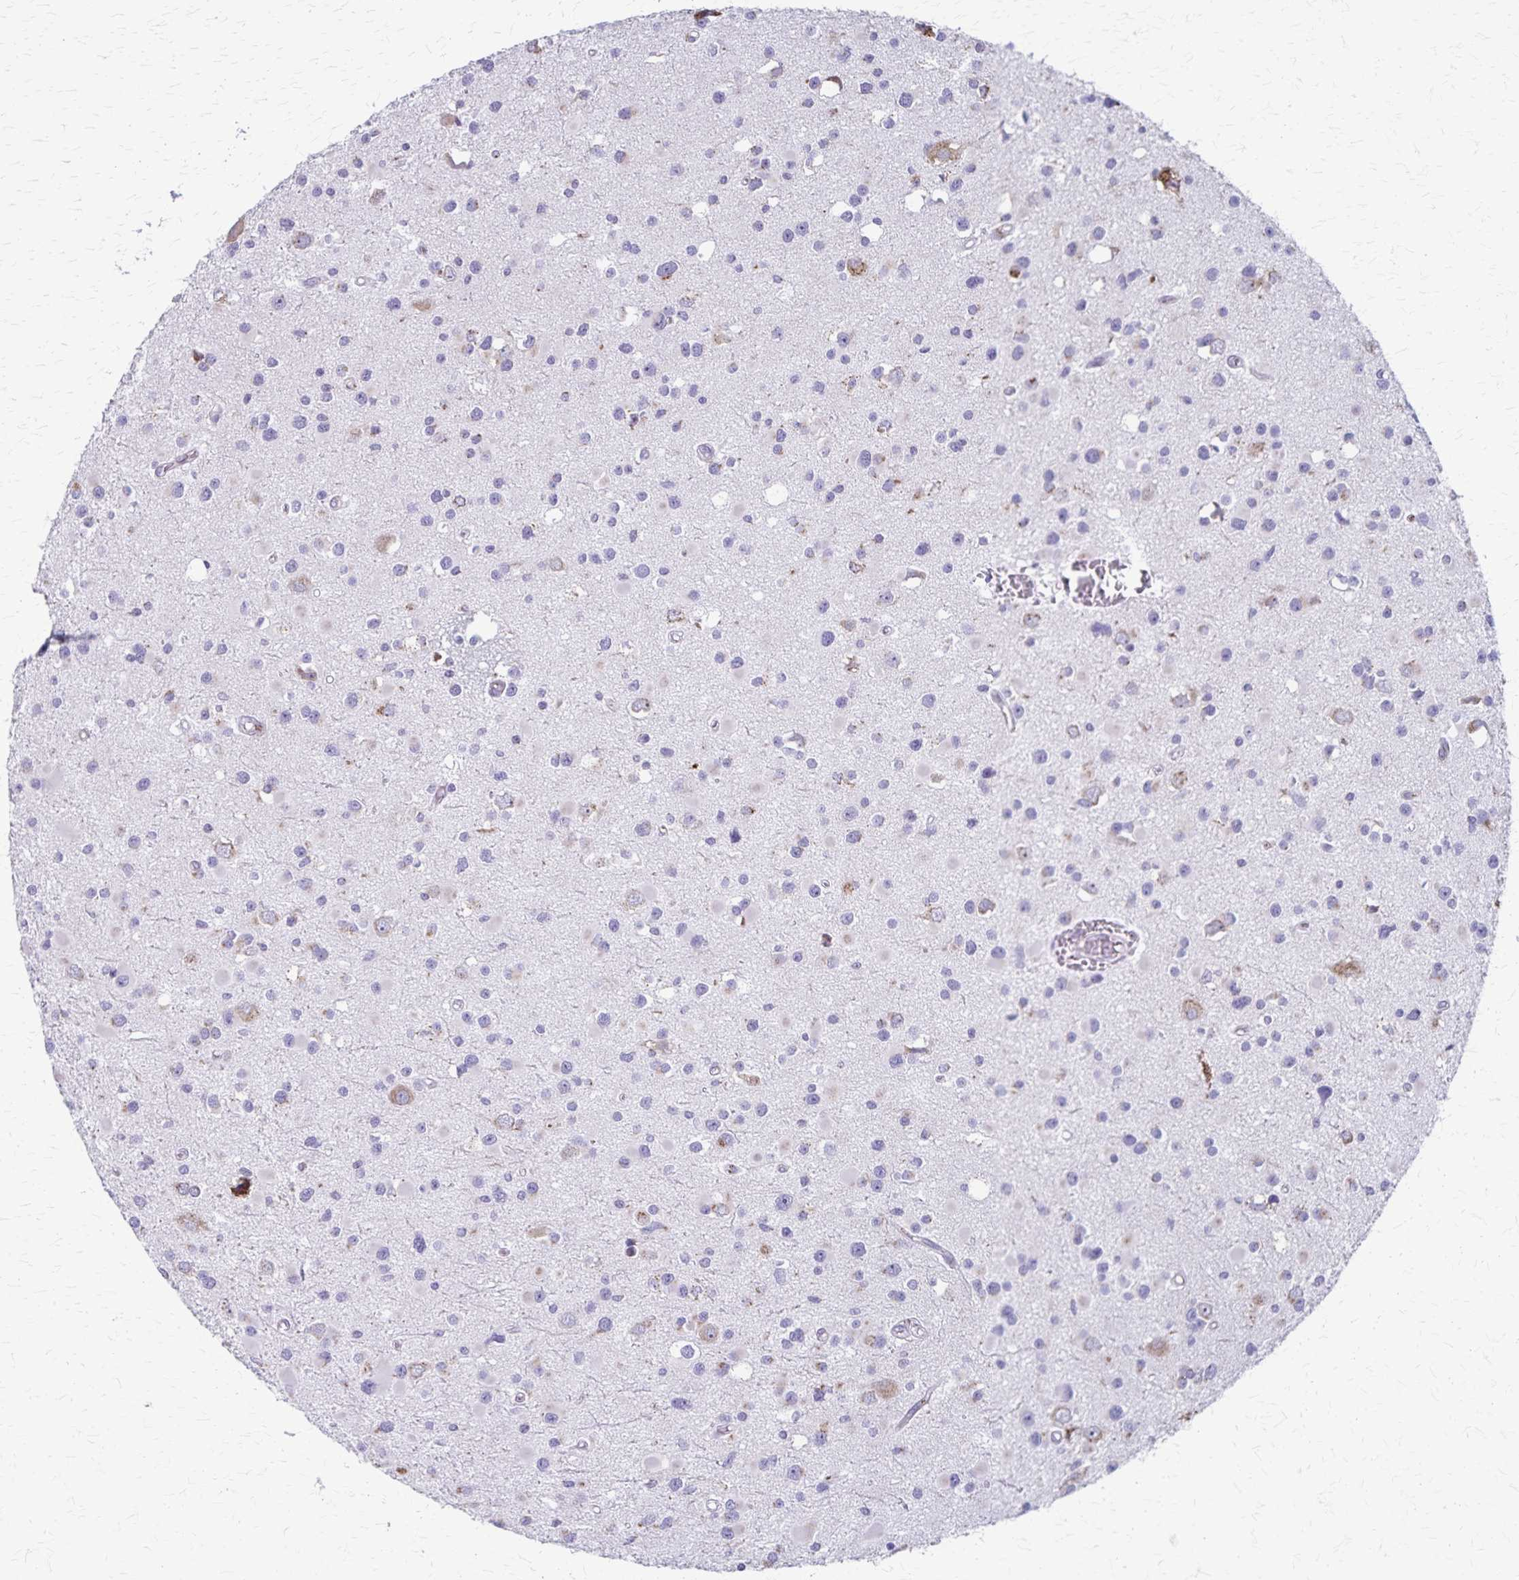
{"staining": {"intensity": "negative", "quantity": "none", "location": "none"}, "tissue": "glioma", "cell_type": "Tumor cells", "image_type": "cancer", "snomed": [{"axis": "morphology", "description": "Glioma, malignant, High grade"}, {"axis": "topography", "description": "Brain"}], "caption": "Image shows no significant protein positivity in tumor cells of glioma.", "gene": "MCFD2", "patient": {"sex": "male", "age": 54}}